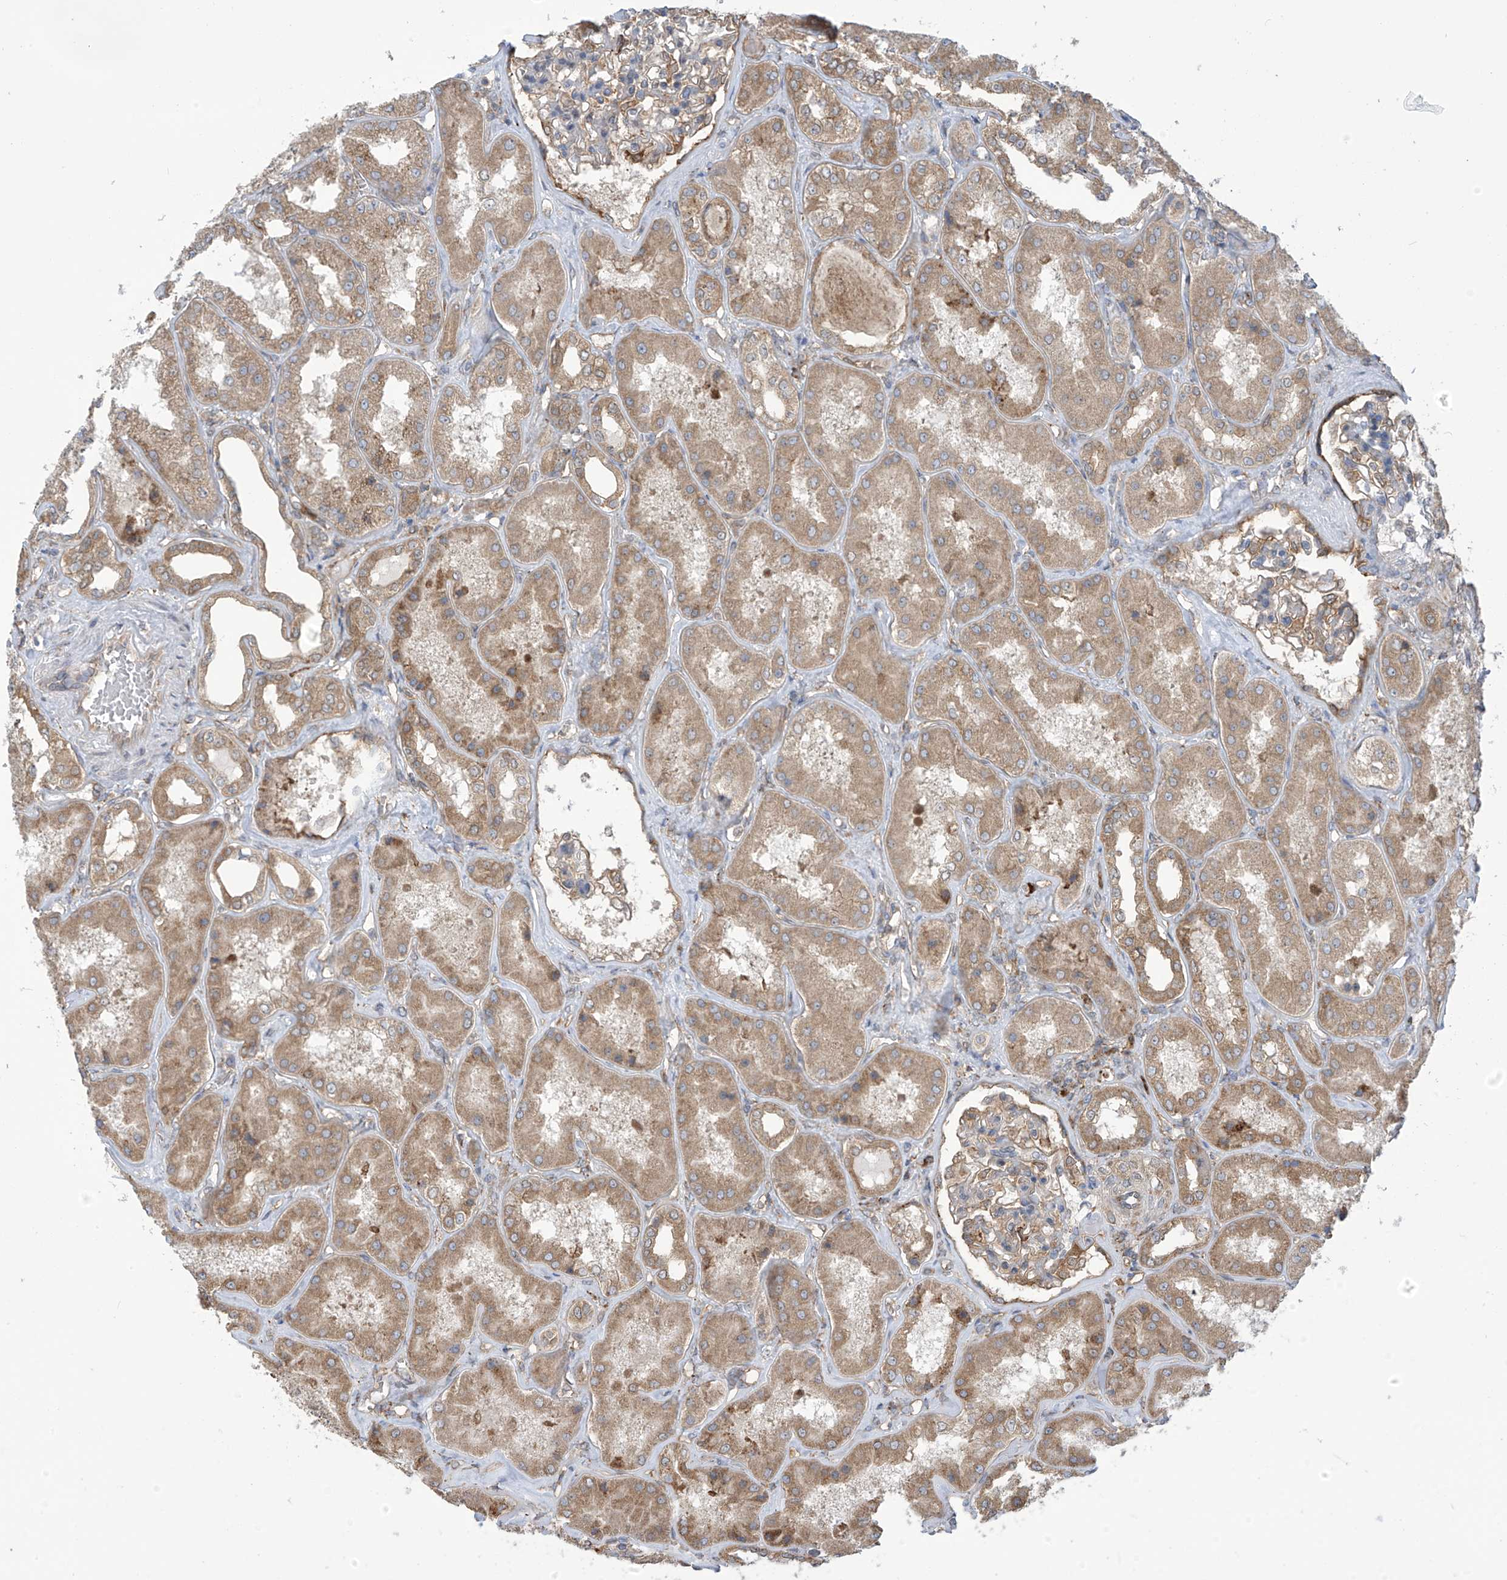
{"staining": {"intensity": "weak", "quantity": "25%-75%", "location": "cytoplasmic/membranous"}, "tissue": "kidney", "cell_type": "Cells in glomeruli", "image_type": "normal", "snomed": [{"axis": "morphology", "description": "Normal tissue, NOS"}, {"axis": "topography", "description": "Kidney"}], "caption": "Immunohistochemistry photomicrograph of normal human kidney stained for a protein (brown), which demonstrates low levels of weak cytoplasmic/membranous staining in approximately 25%-75% of cells in glomeruli.", "gene": "KIAA1522", "patient": {"sex": "female", "age": 56}}